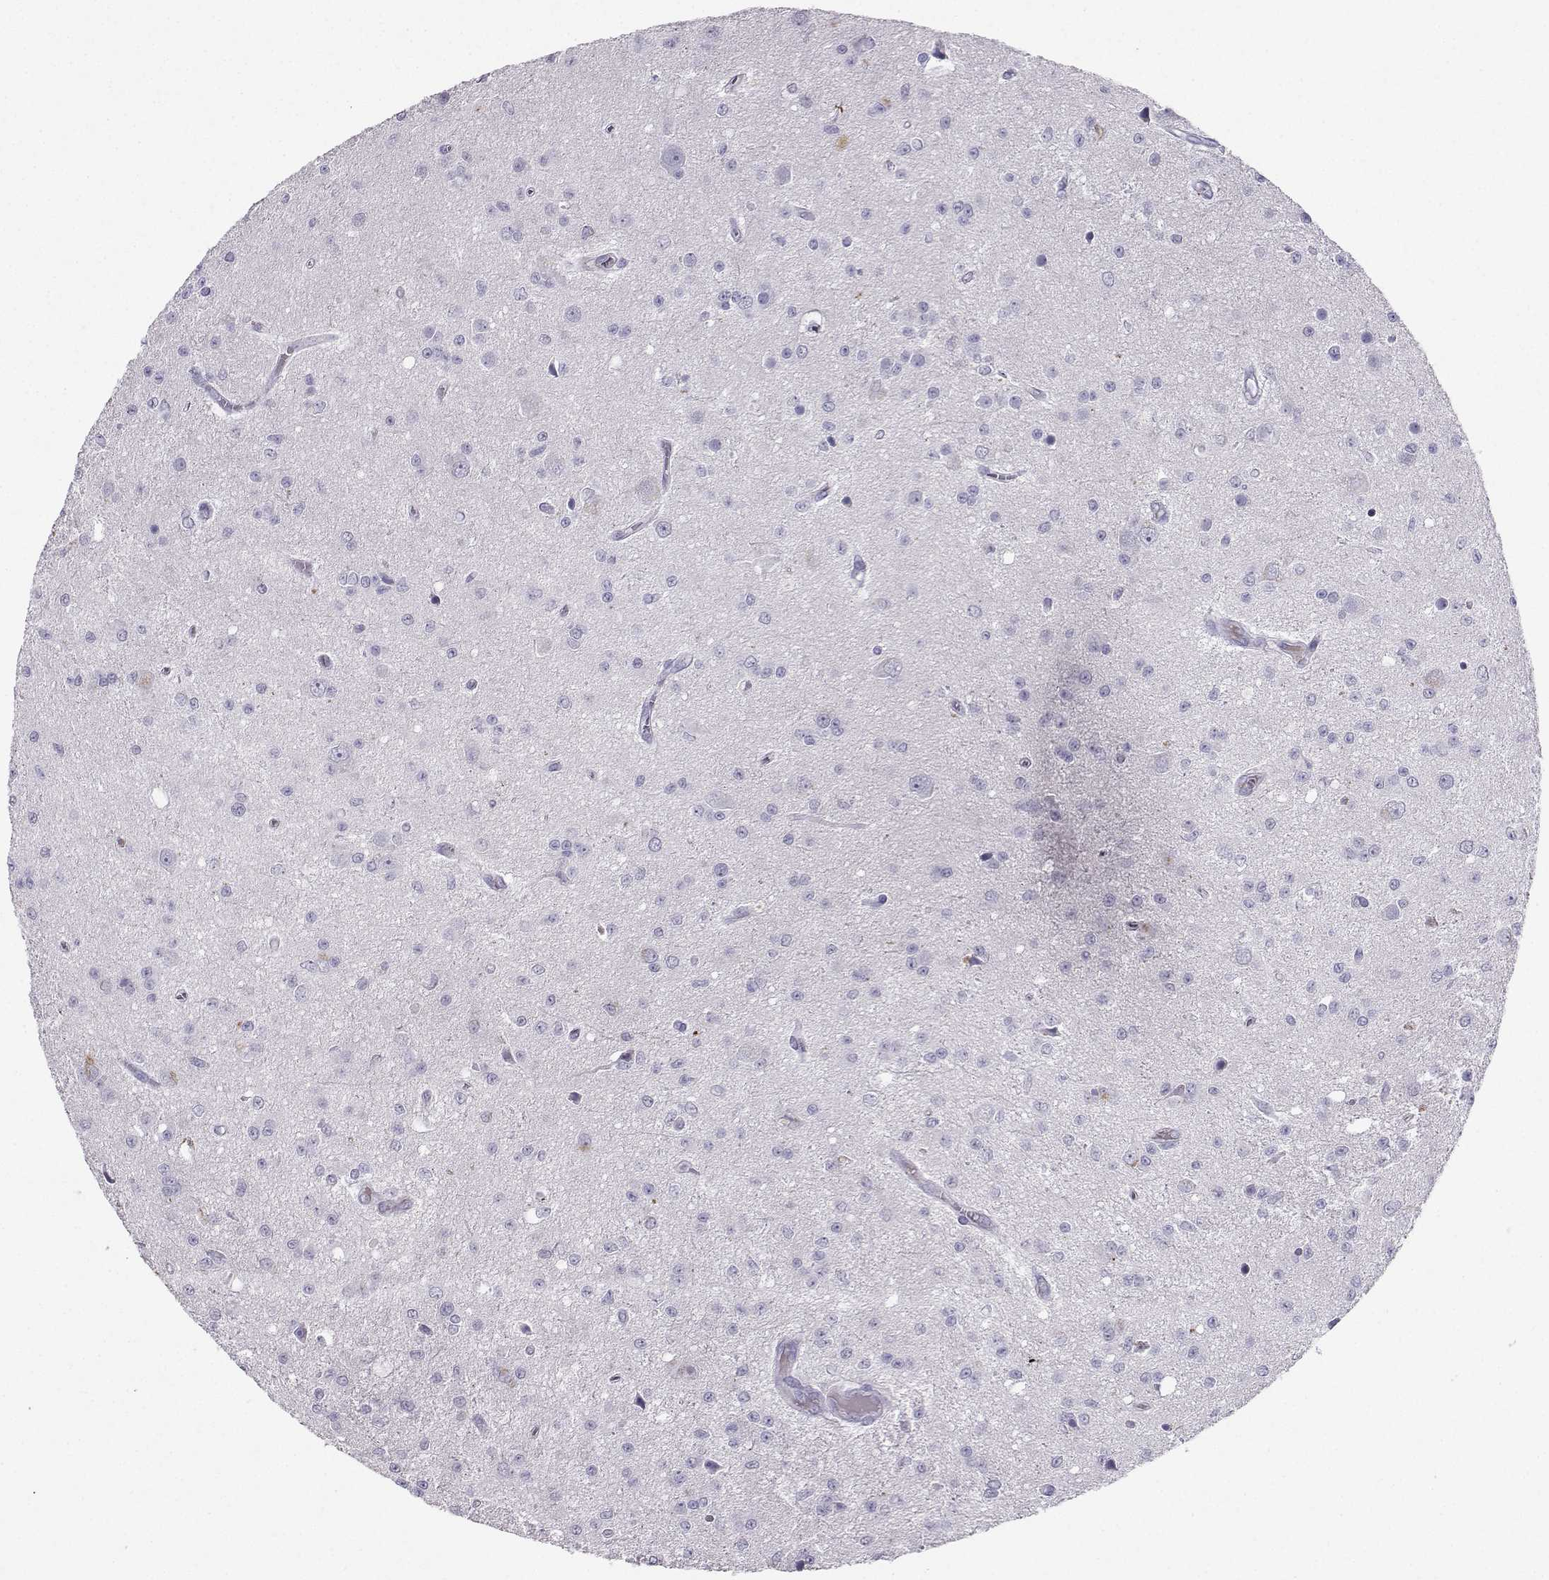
{"staining": {"intensity": "negative", "quantity": "none", "location": "none"}, "tissue": "glioma", "cell_type": "Tumor cells", "image_type": "cancer", "snomed": [{"axis": "morphology", "description": "Glioma, malignant, Low grade"}, {"axis": "topography", "description": "Brain"}], "caption": "IHC histopathology image of glioma stained for a protein (brown), which demonstrates no expression in tumor cells.", "gene": "GRIK4", "patient": {"sex": "female", "age": 45}}